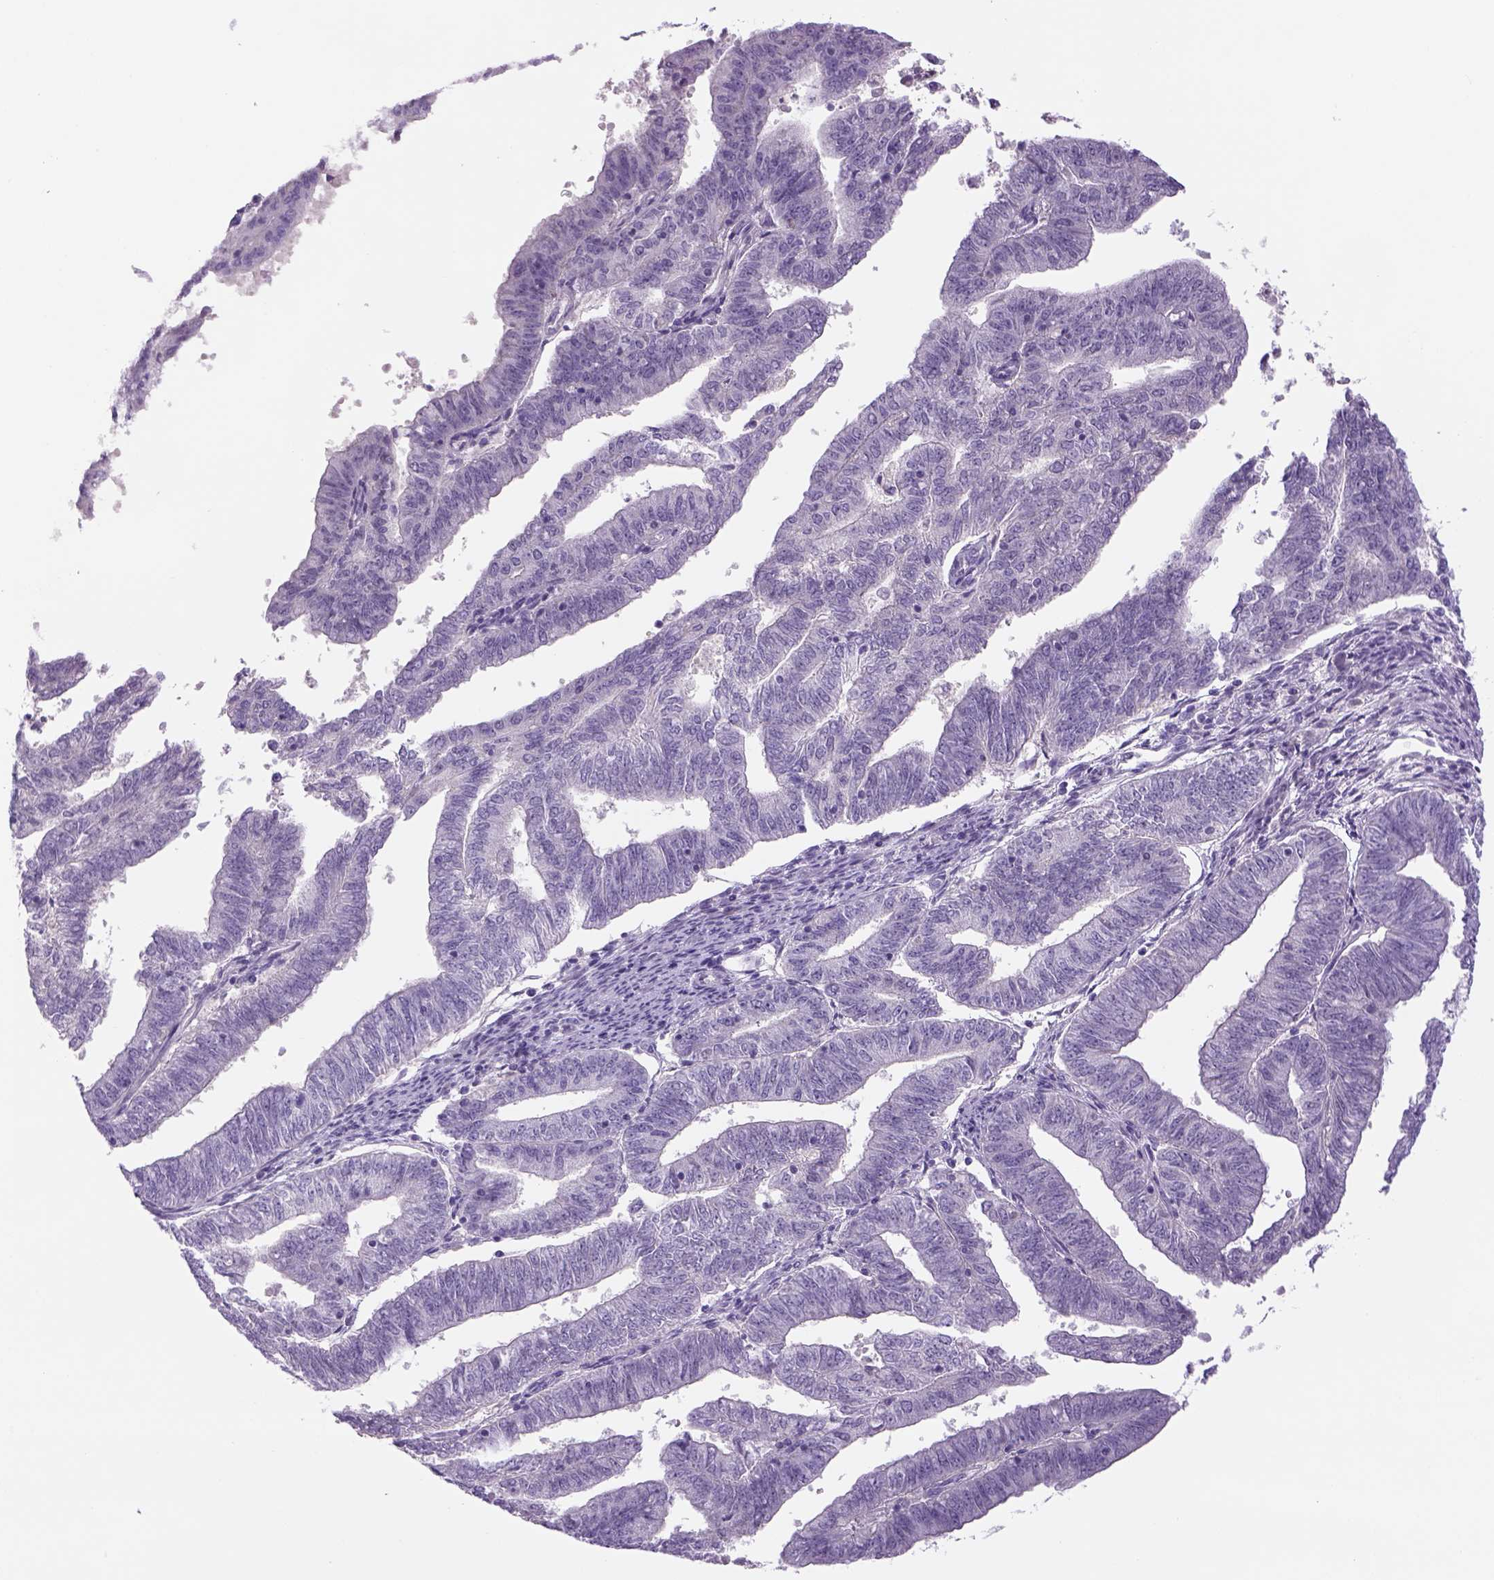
{"staining": {"intensity": "negative", "quantity": "none", "location": "none"}, "tissue": "endometrial cancer", "cell_type": "Tumor cells", "image_type": "cancer", "snomed": [{"axis": "morphology", "description": "Adenocarcinoma, NOS"}, {"axis": "topography", "description": "Endometrium"}], "caption": "This is an immunohistochemistry micrograph of endometrial adenocarcinoma. There is no expression in tumor cells.", "gene": "DBH", "patient": {"sex": "female", "age": 82}}